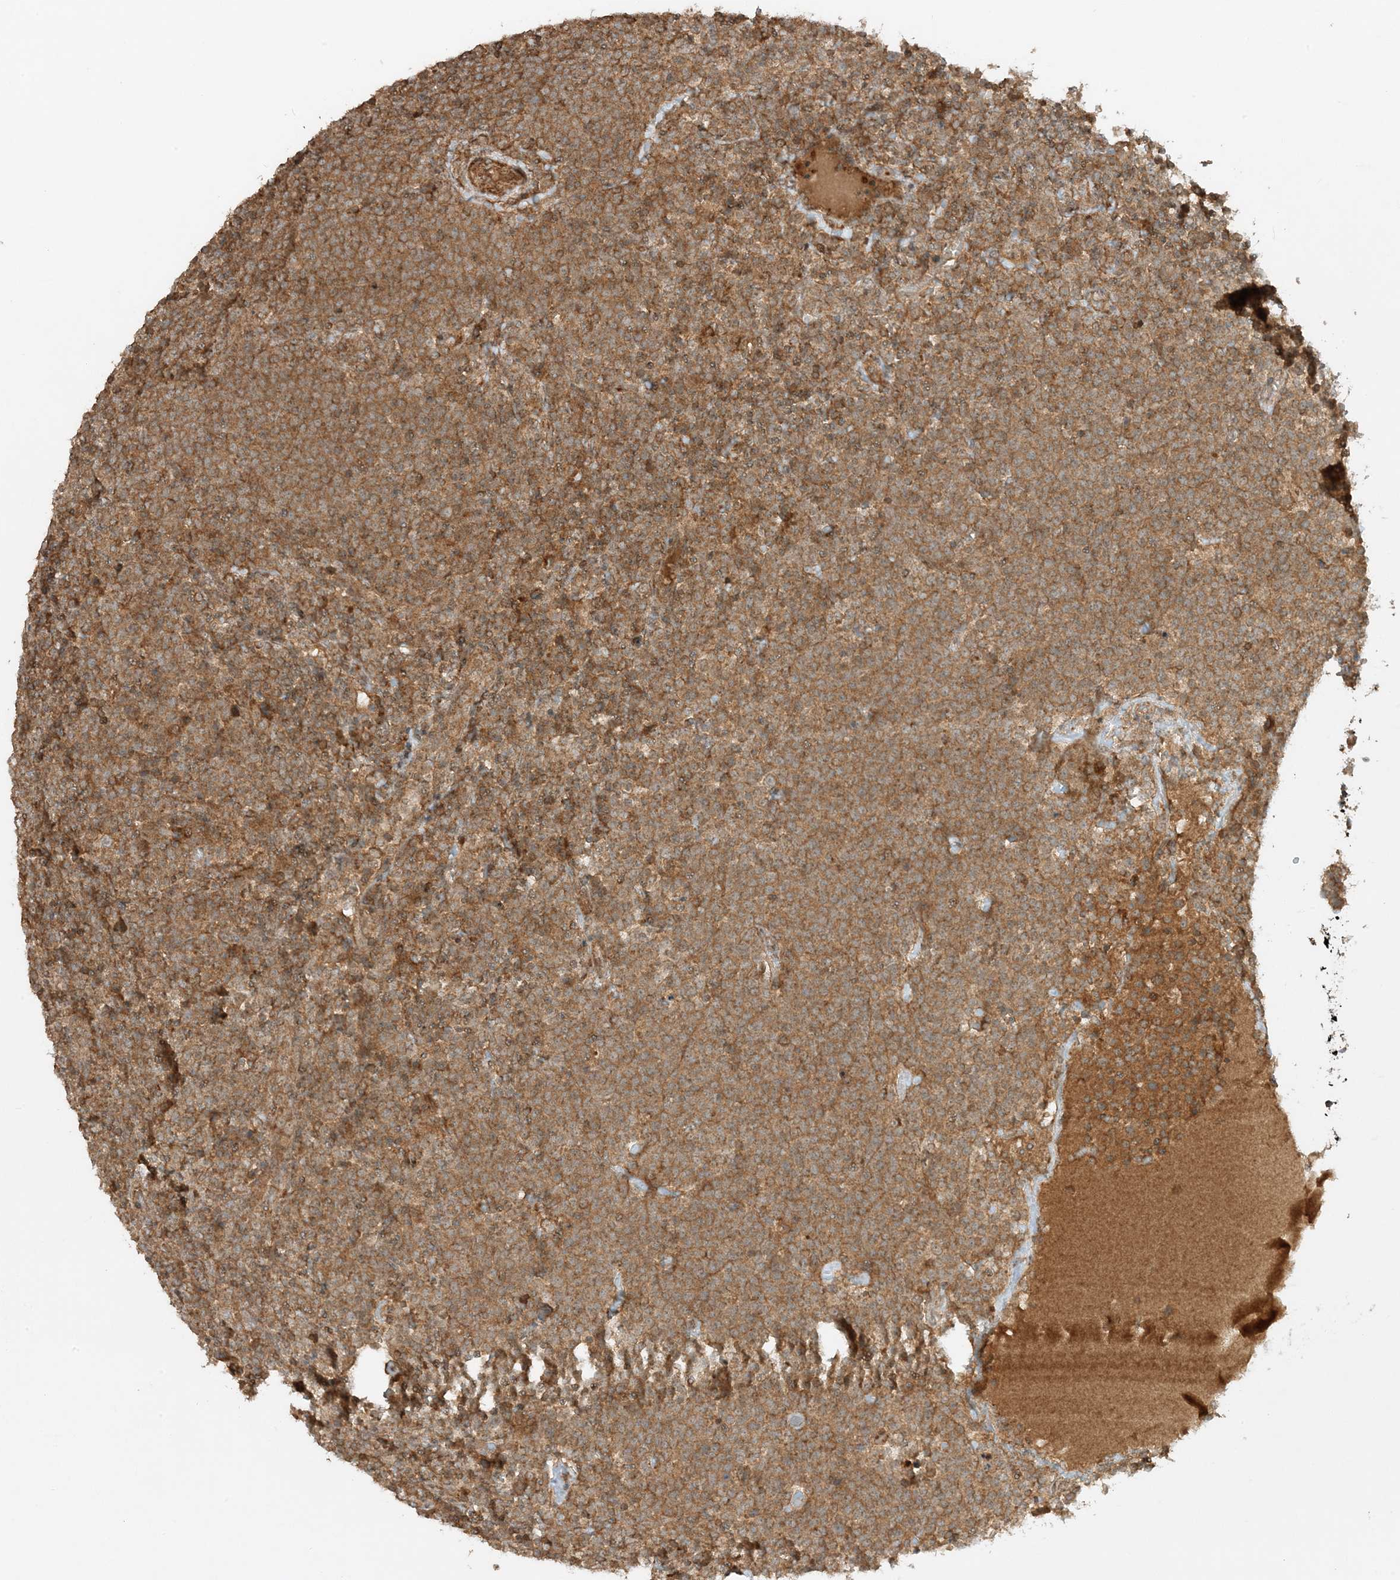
{"staining": {"intensity": "moderate", "quantity": ">75%", "location": "cytoplasmic/membranous"}, "tissue": "lymphoma", "cell_type": "Tumor cells", "image_type": "cancer", "snomed": [{"axis": "morphology", "description": "Malignant lymphoma, non-Hodgkin's type, High grade"}, {"axis": "topography", "description": "Lymph node"}], "caption": "Immunohistochemical staining of lymphoma exhibits moderate cytoplasmic/membranous protein staining in approximately >75% of tumor cells.", "gene": "XRN1", "patient": {"sex": "male", "age": 61}}